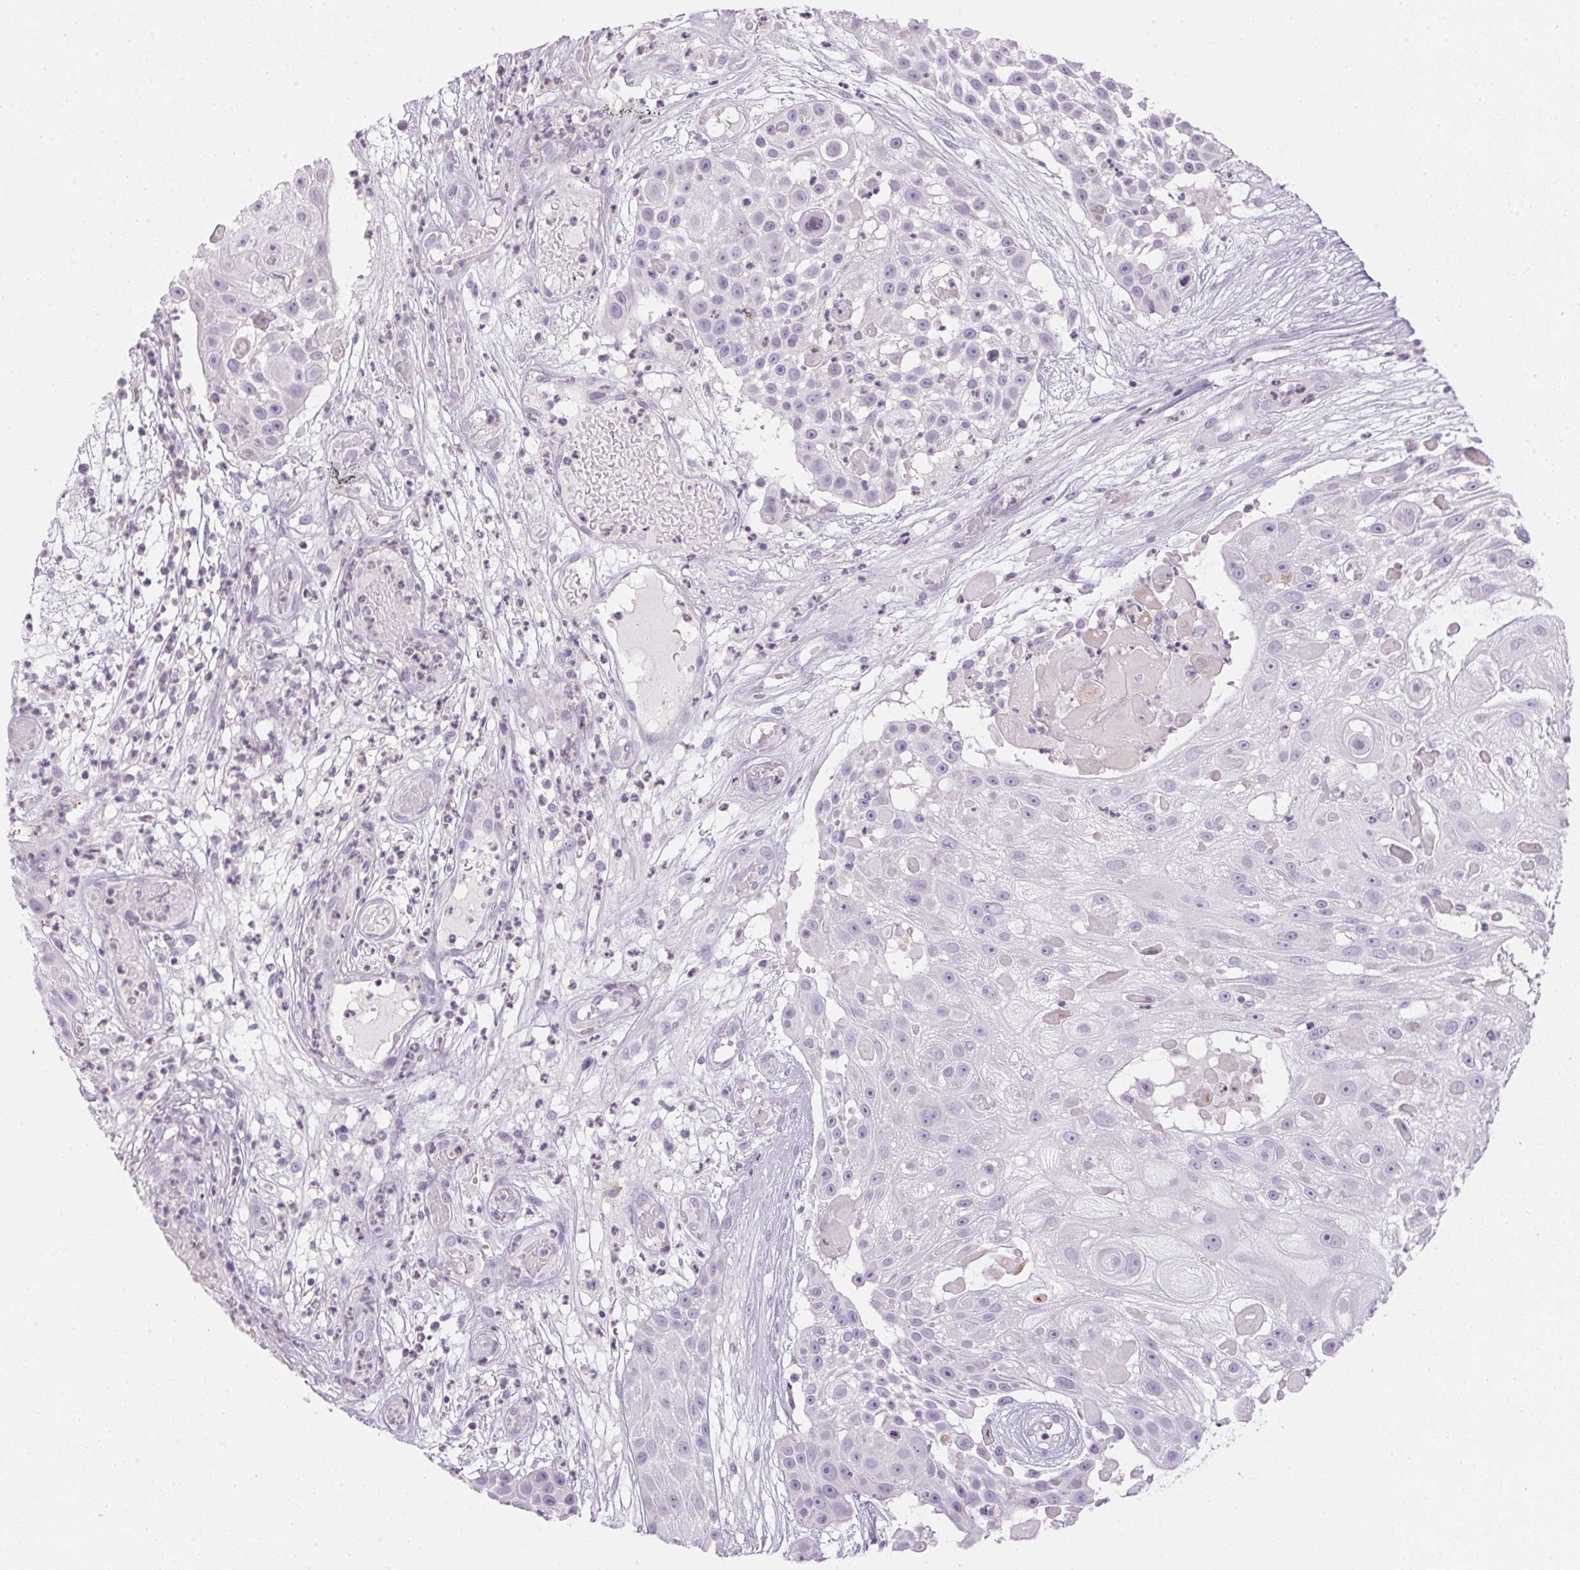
{"staining": {"intensity": "negative", "quantity": "none", "location": "none"}, "tissue": "skin cancer", "cell_type": "Tumor cells", "image_type": "cancer", "snomed": [{"axis": "morphology", "description": "Squamous cell carcinoma, NOS"}, {"axis": "topography", "description": "Skin"}], "caption": "This is an IHC image of skin squamous cell carcinoma. There is no positivity in tumor cells.", "gene": "ECPAS", "patient": {"sex": "female", "age": 86}}